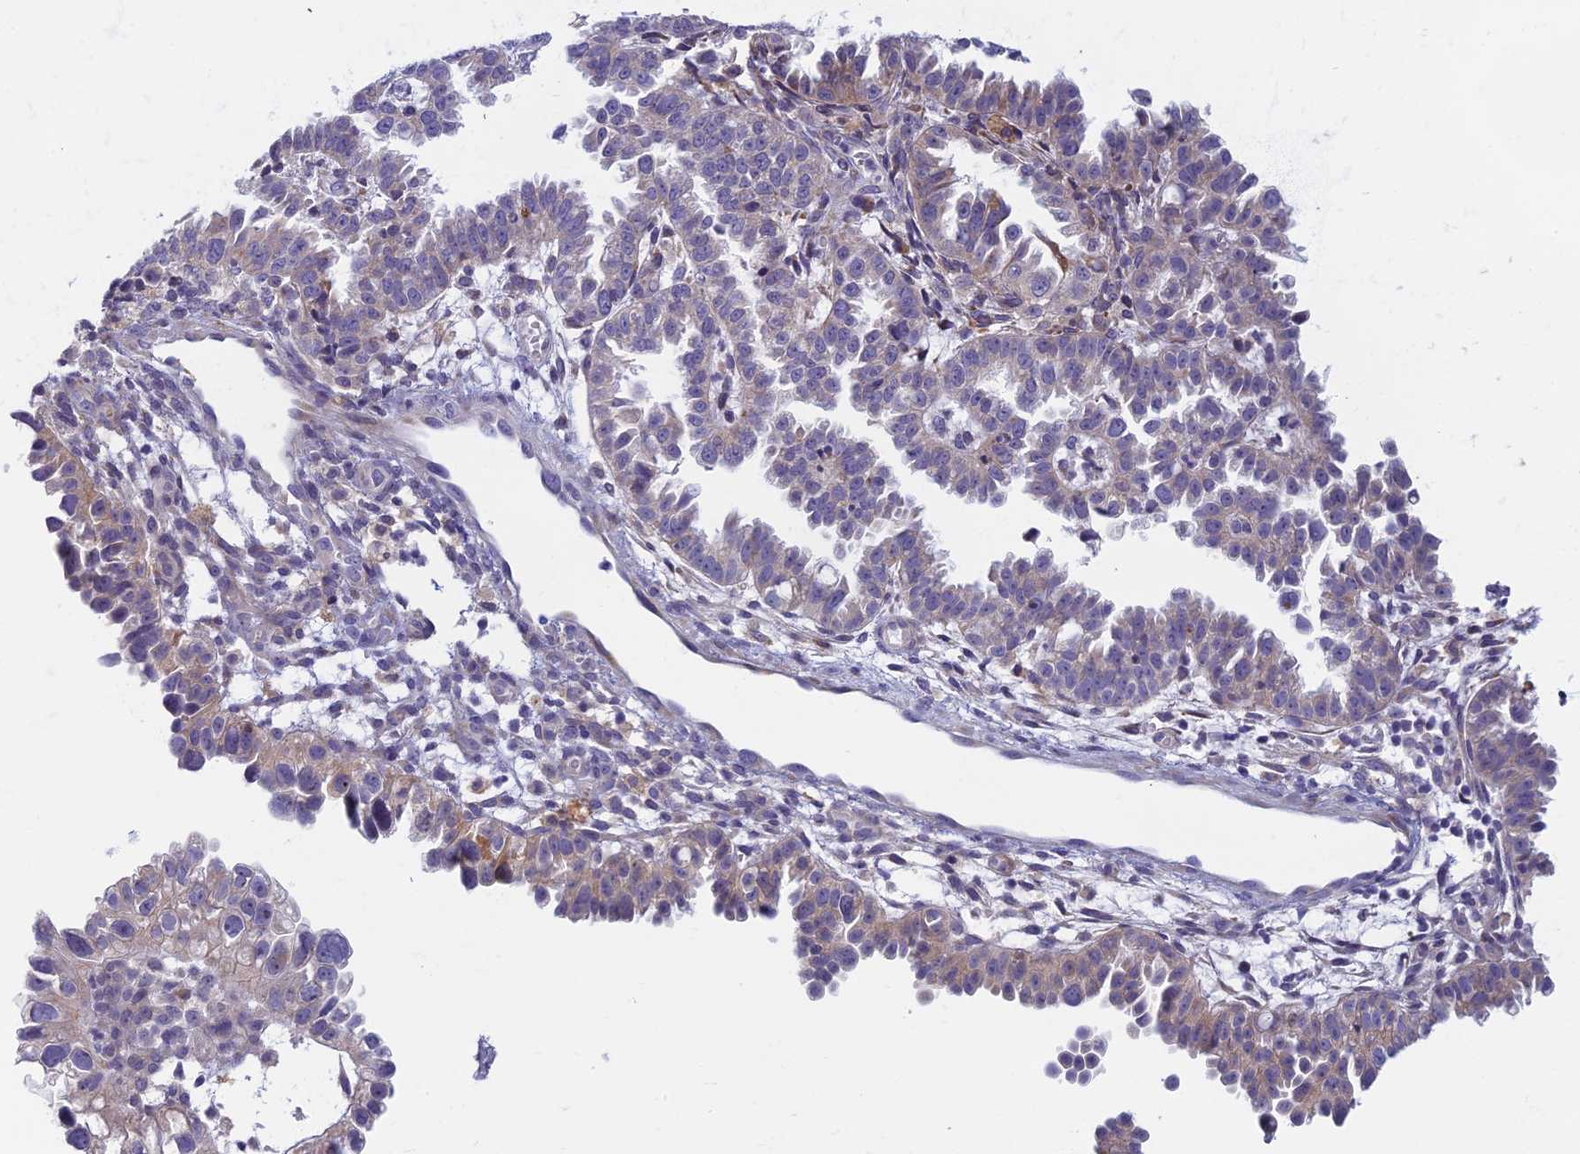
{"staining": {"intensity": "weak", "quantity": "<25%", "location": "cytoplasmic/membranous"}, "tissue": "endometrial cancer", "cell_type": "Tumor cells", "image_type": "cancer", "snomed": [{"axis": "morphology", "description": "Adenocarcinoma, NOS"}, {"axis": "topography", "description": "Endometrium"}], "caption": "Endometrial cancer (adenocarcinoma) was stained to show a protein in brown. There is no significant staining in tumor cells.", "gene": "DDX51", "patient": {"sex": "female", "age": 85}}